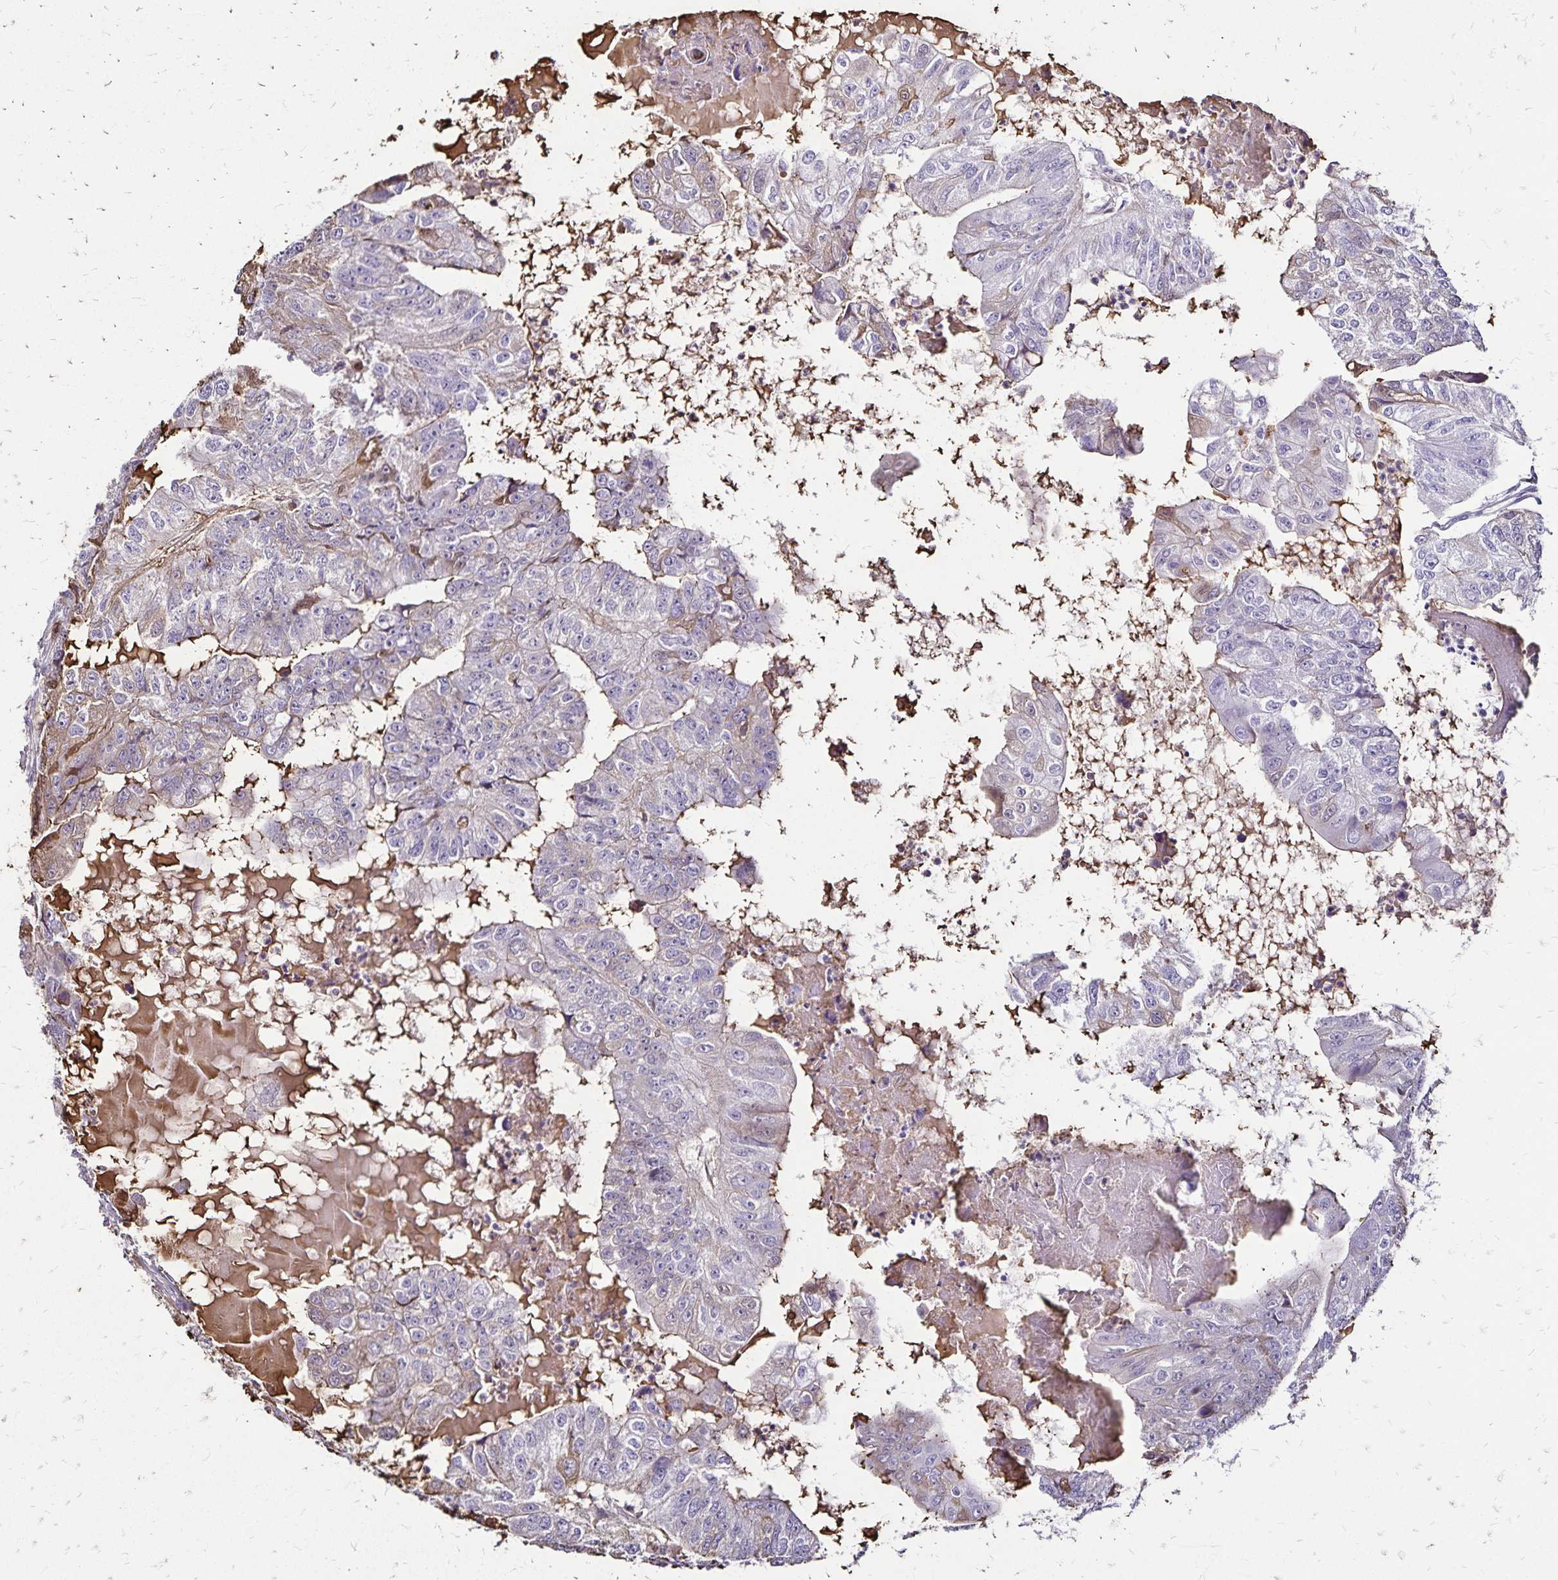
{"staining": {"intensity": "negative", "quantity": "none", "location": "none"}, "tissue": "colorectal cancer", "cell_type": "Tumor cells", "image_type": "cancer", "snomed": [{"axis": "morphology", "description": "Adenocarcinoma, NOS"}, {"axis": "topography", "description": "Colon"}], "caption": "Tumor cells are negative for brown protein staining in colorectal cancer.", "gene": "KISS1", "patient": {"sex": "female", "age": 67}}